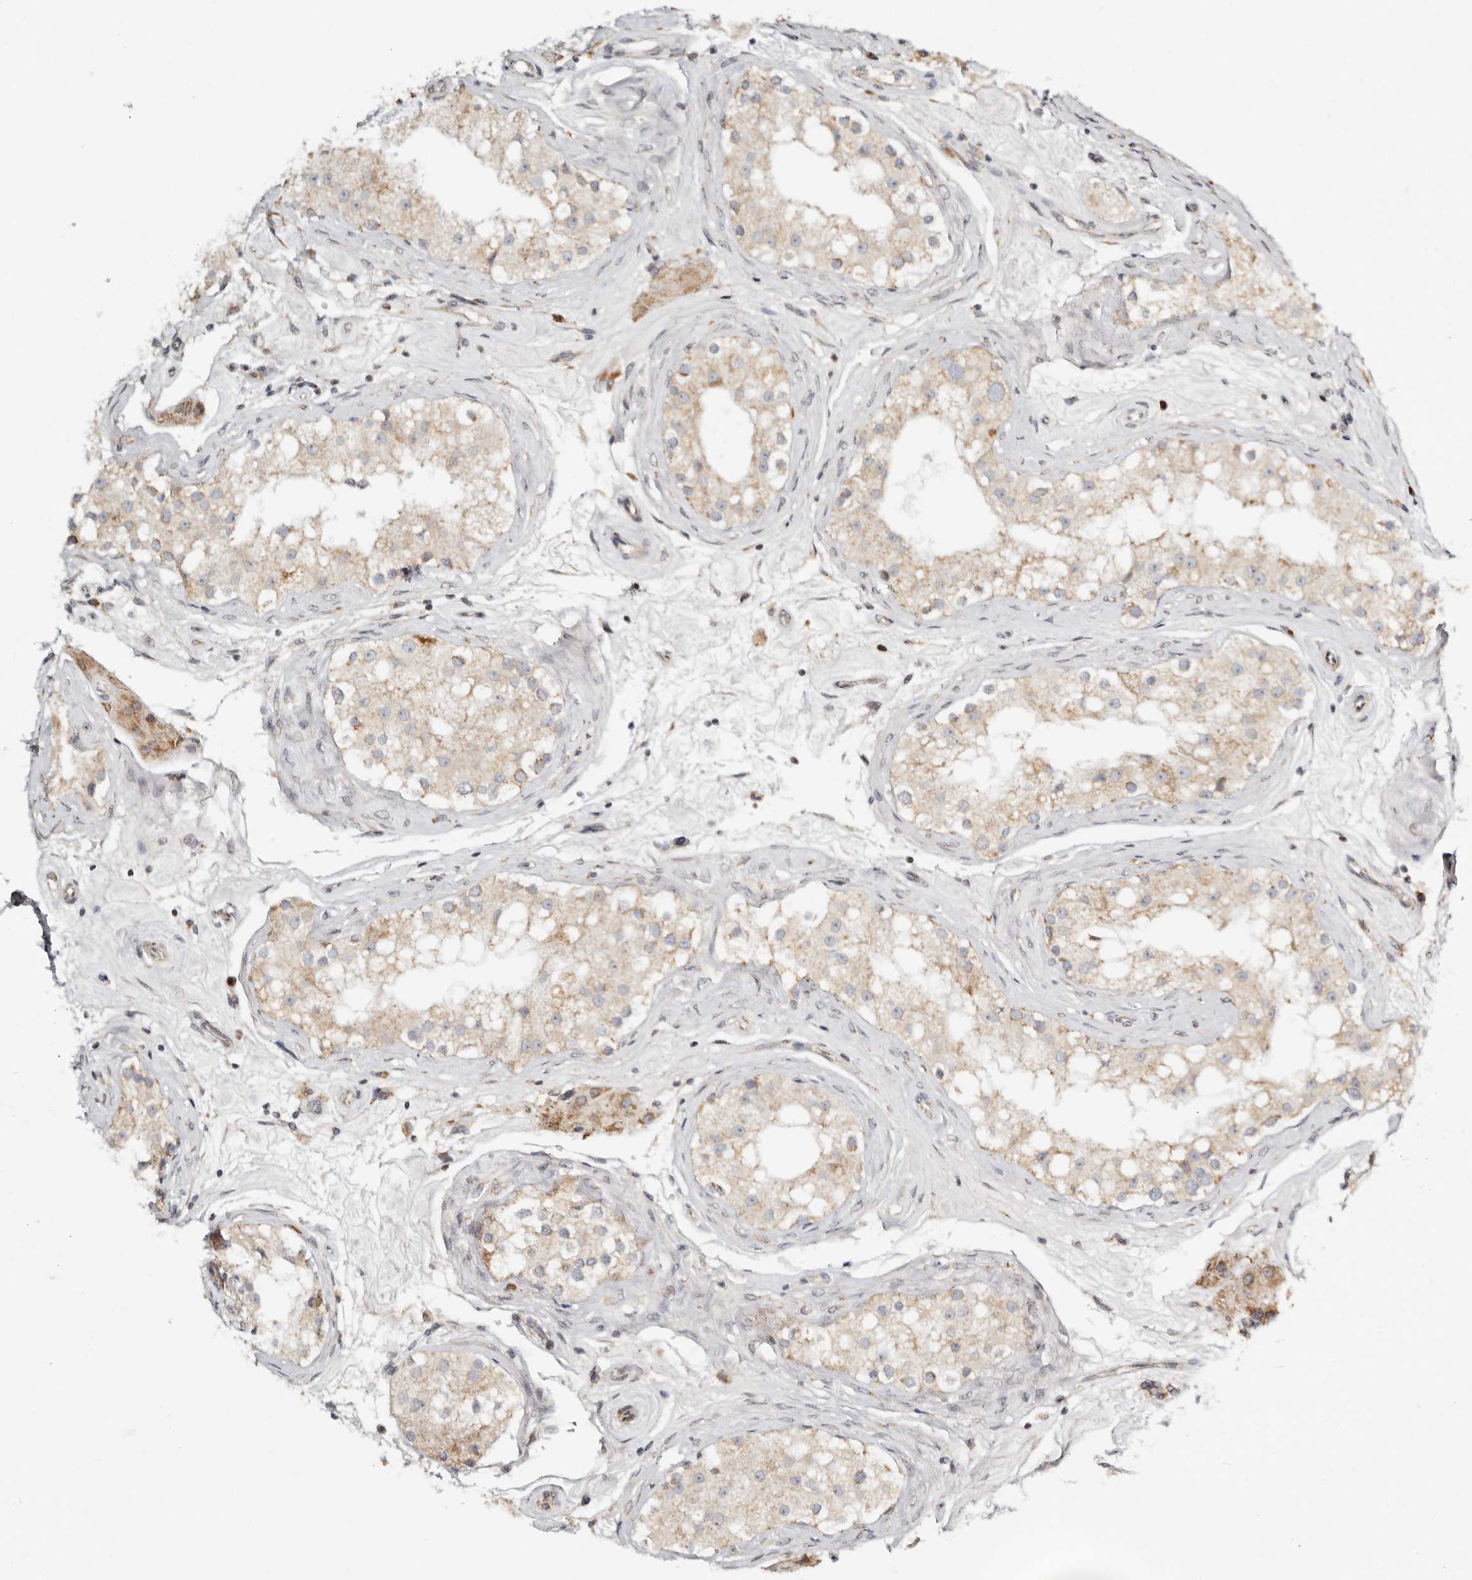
{"staining": {"intensity": "moderate", "quantity": ">75%", "location": "cytoplasmic/membranous"}, "tissue": "testis", "cell_type": "Cells in seminiferous ducts", "image_type": "normal", "snomed": [{"axis": "morphology", "description": "Normal tissue, NOS"}, {"axis": "topography", "description": "Testis"}], "caption": "This image exhibits immunohistochemistry (IHC) staining of benign human testis, with medium moderate cytoplasmic/membranous expression in about >75% of cells in seminiferous ducts.", "gene": "KDF1", "patient": {"sex": "male", "age": 84}}